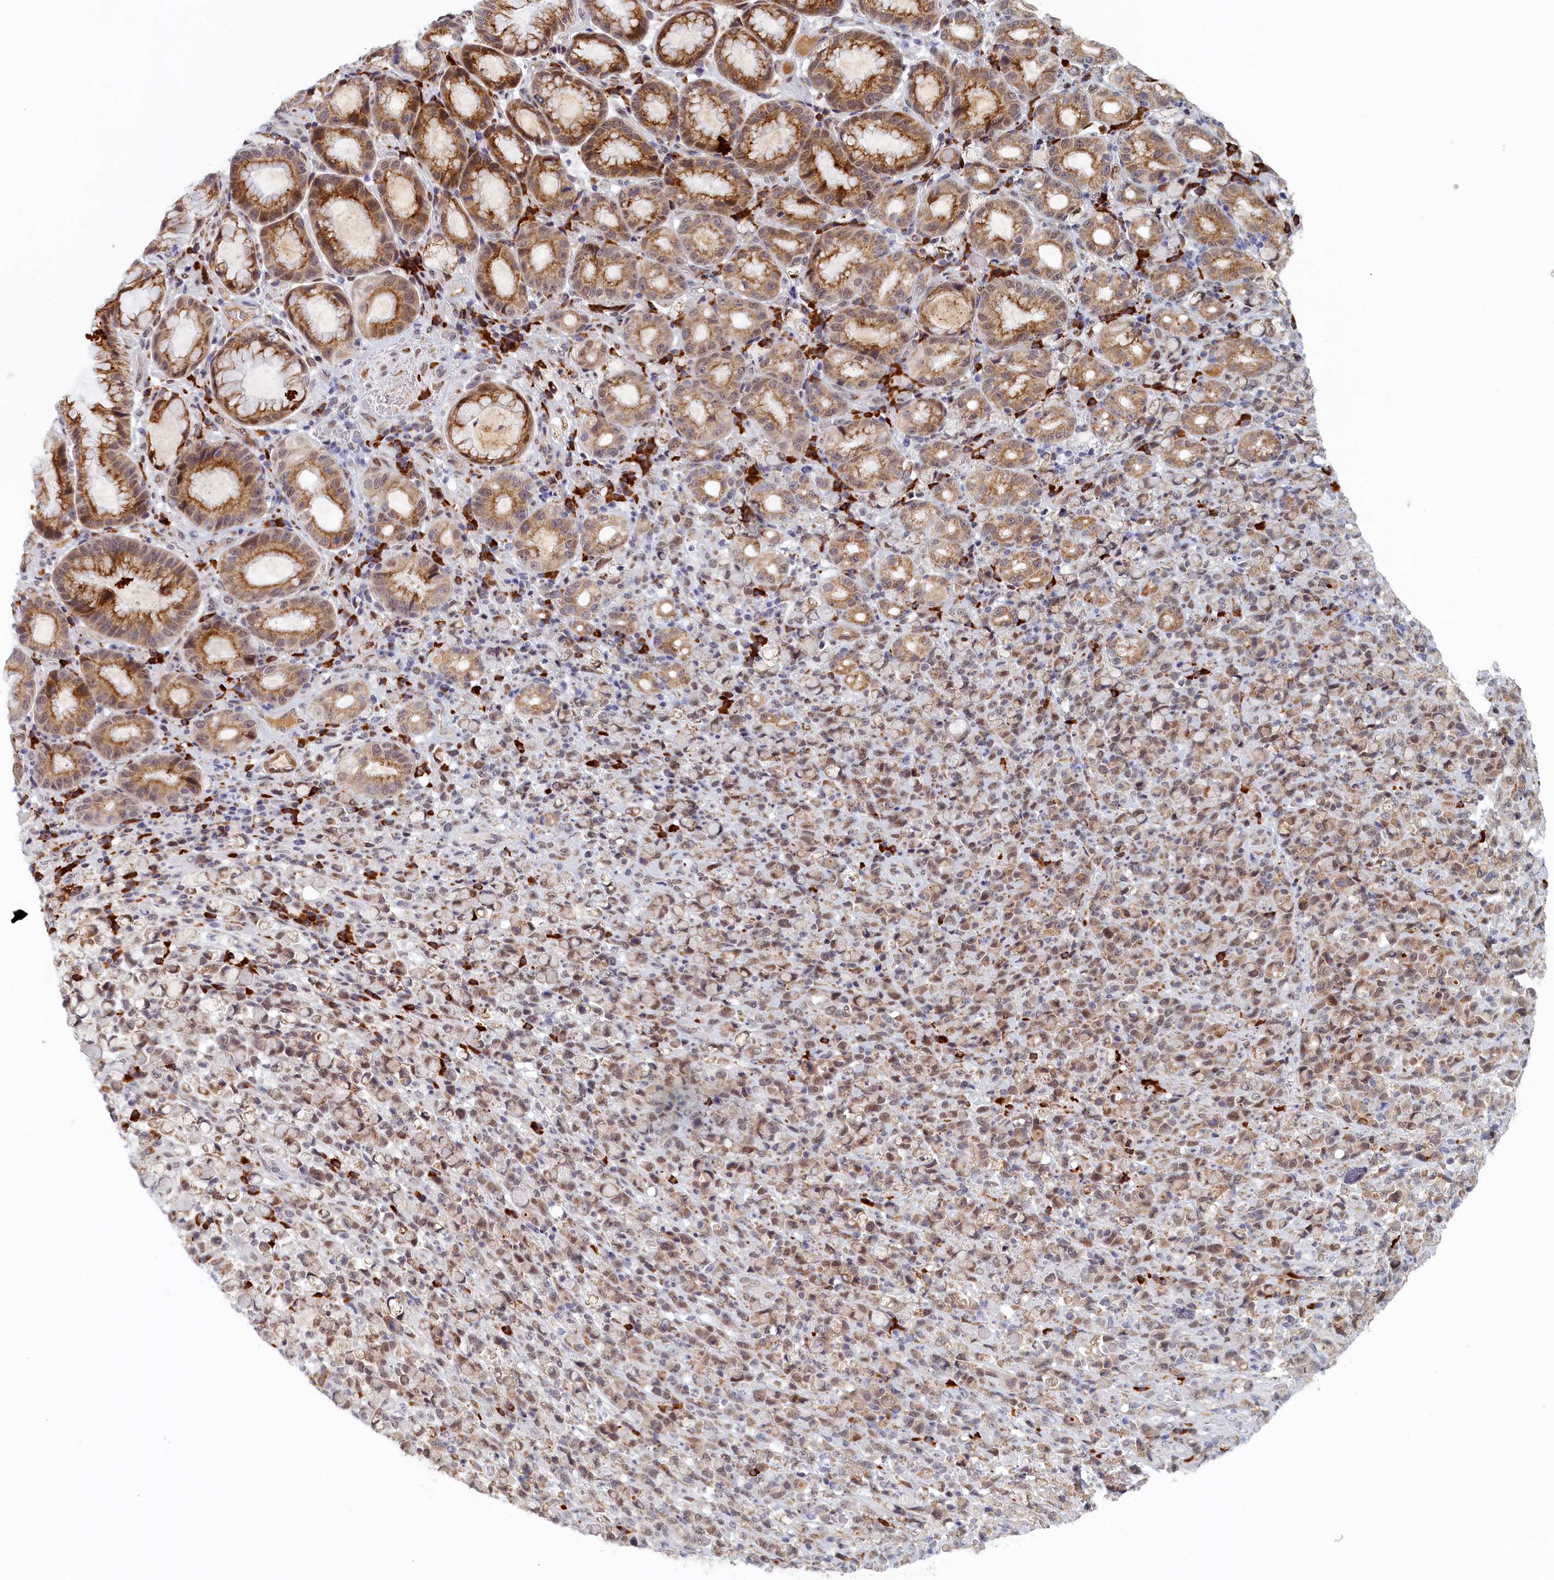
{"staining": {"intensity": "weak", "quantity": ">75%", "location": "cytoplasmic/membranous,nuclear"}, "tissue": "stomach cancer", "cell_type": "Tumor cells", "image_type": "cancer", "snomed": [{"axis": "morphology", "description": "Normal tissue, NOS"}, {"axis": "morphology", "description": "Adenocarcinoma, NOS"}, {"axis": "topography", "description": "Stomach"}], "caption": "Immunohistochemistry (IHC) photomicrograph of adenocarcinoma (stomach) stained for a protein (brown), which exhibits low levels of weak cytoplasmic/membranous and nuclear staining in about >75% of tumor cells.", "gene": "DNAJC17", "patient": {"sex": "female", "age": 79}}